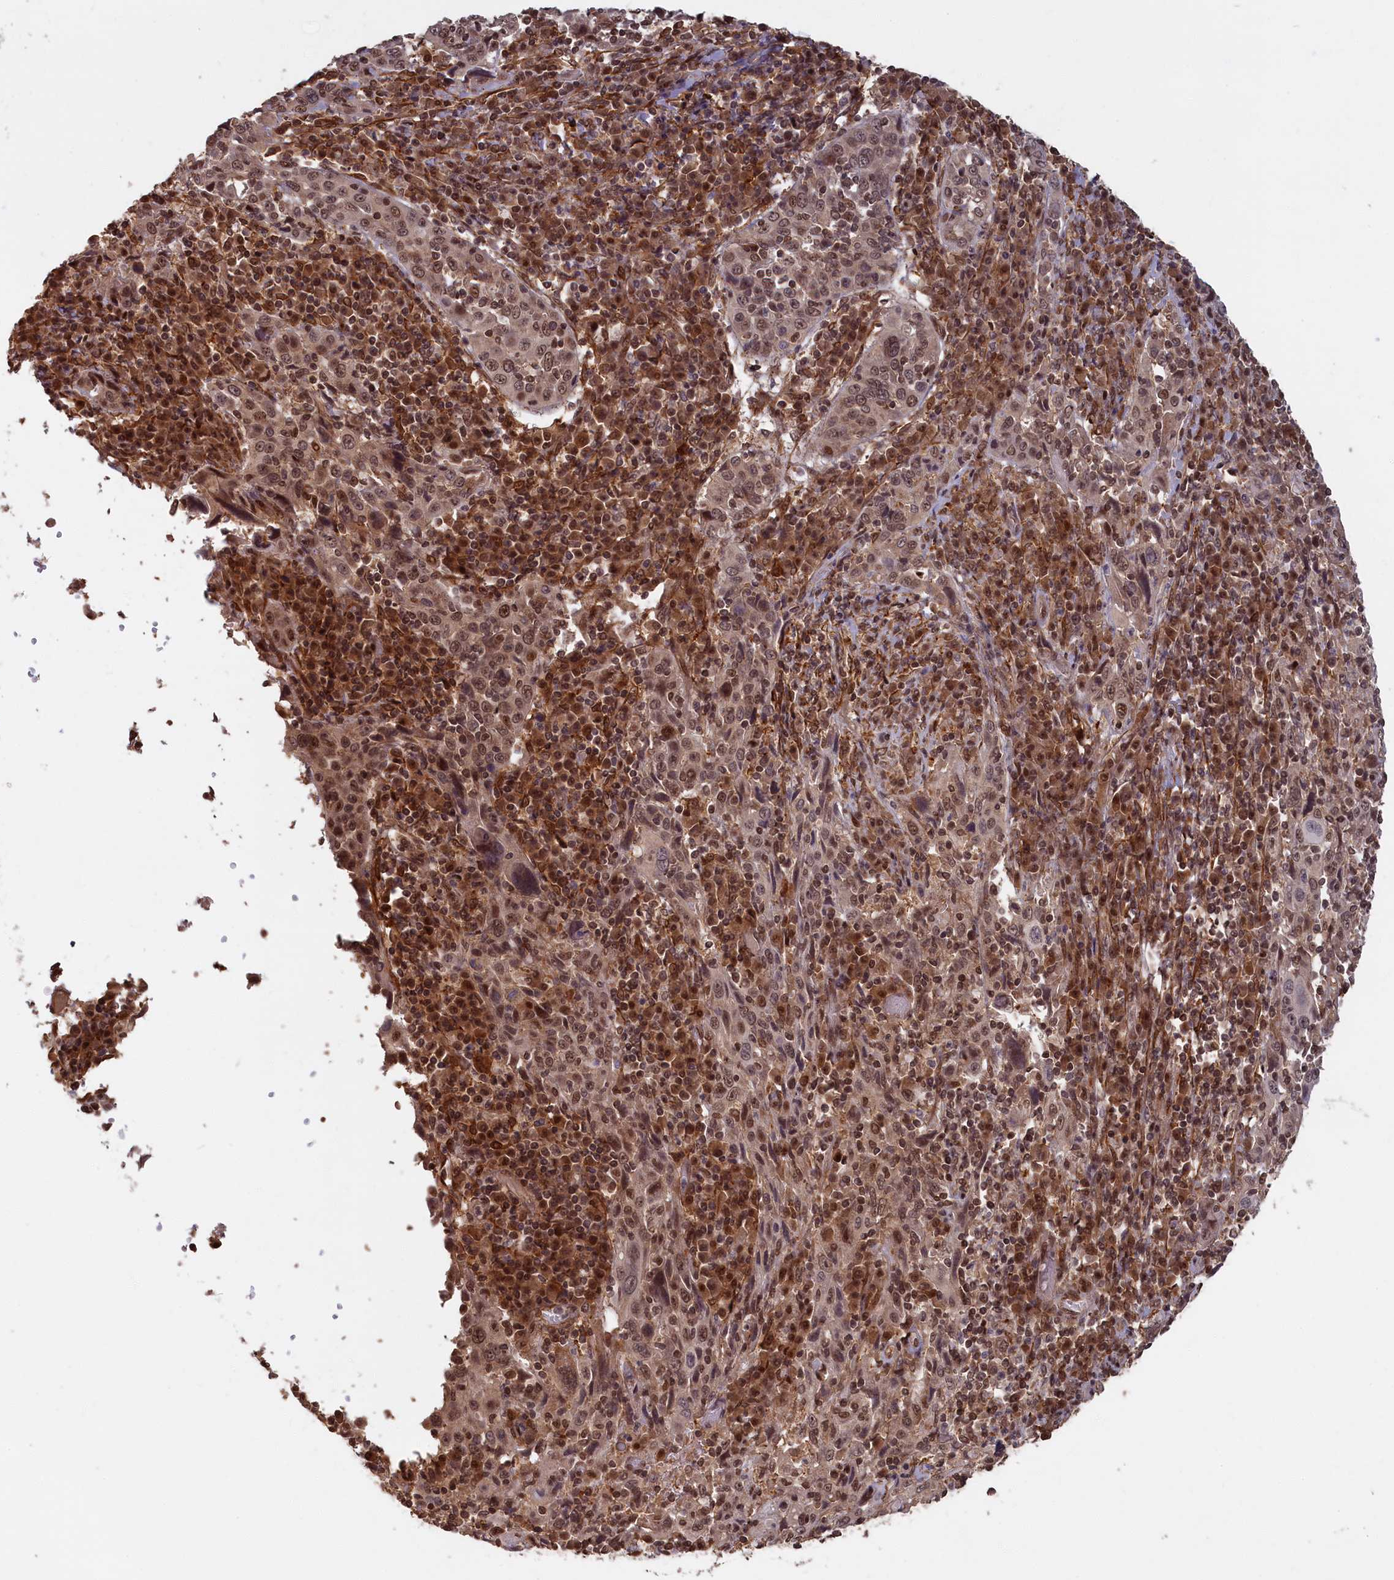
{"staining": {"intensity": "moderate", "quantity": ">75%", "location": "cytoplasmic/membranous,nuclear"}, "tissue": "cervical cancer", "cell_type": "Tumor cells", "image_type": "cancer", "snomed": [{"axis": "morphology", "description": "Squamous cell carcinoma, NOS"}, {"axis": "topography", "description": "Cervix"}], "caption": "Immunohistochemical staining of human cervical cancer exhibits moderate cytoplasmic/membranous and nuclear protein expression in about >75% of tumor cells.", "gene": "HIF3A", "patient": {"sex": "female", "age": 46}}